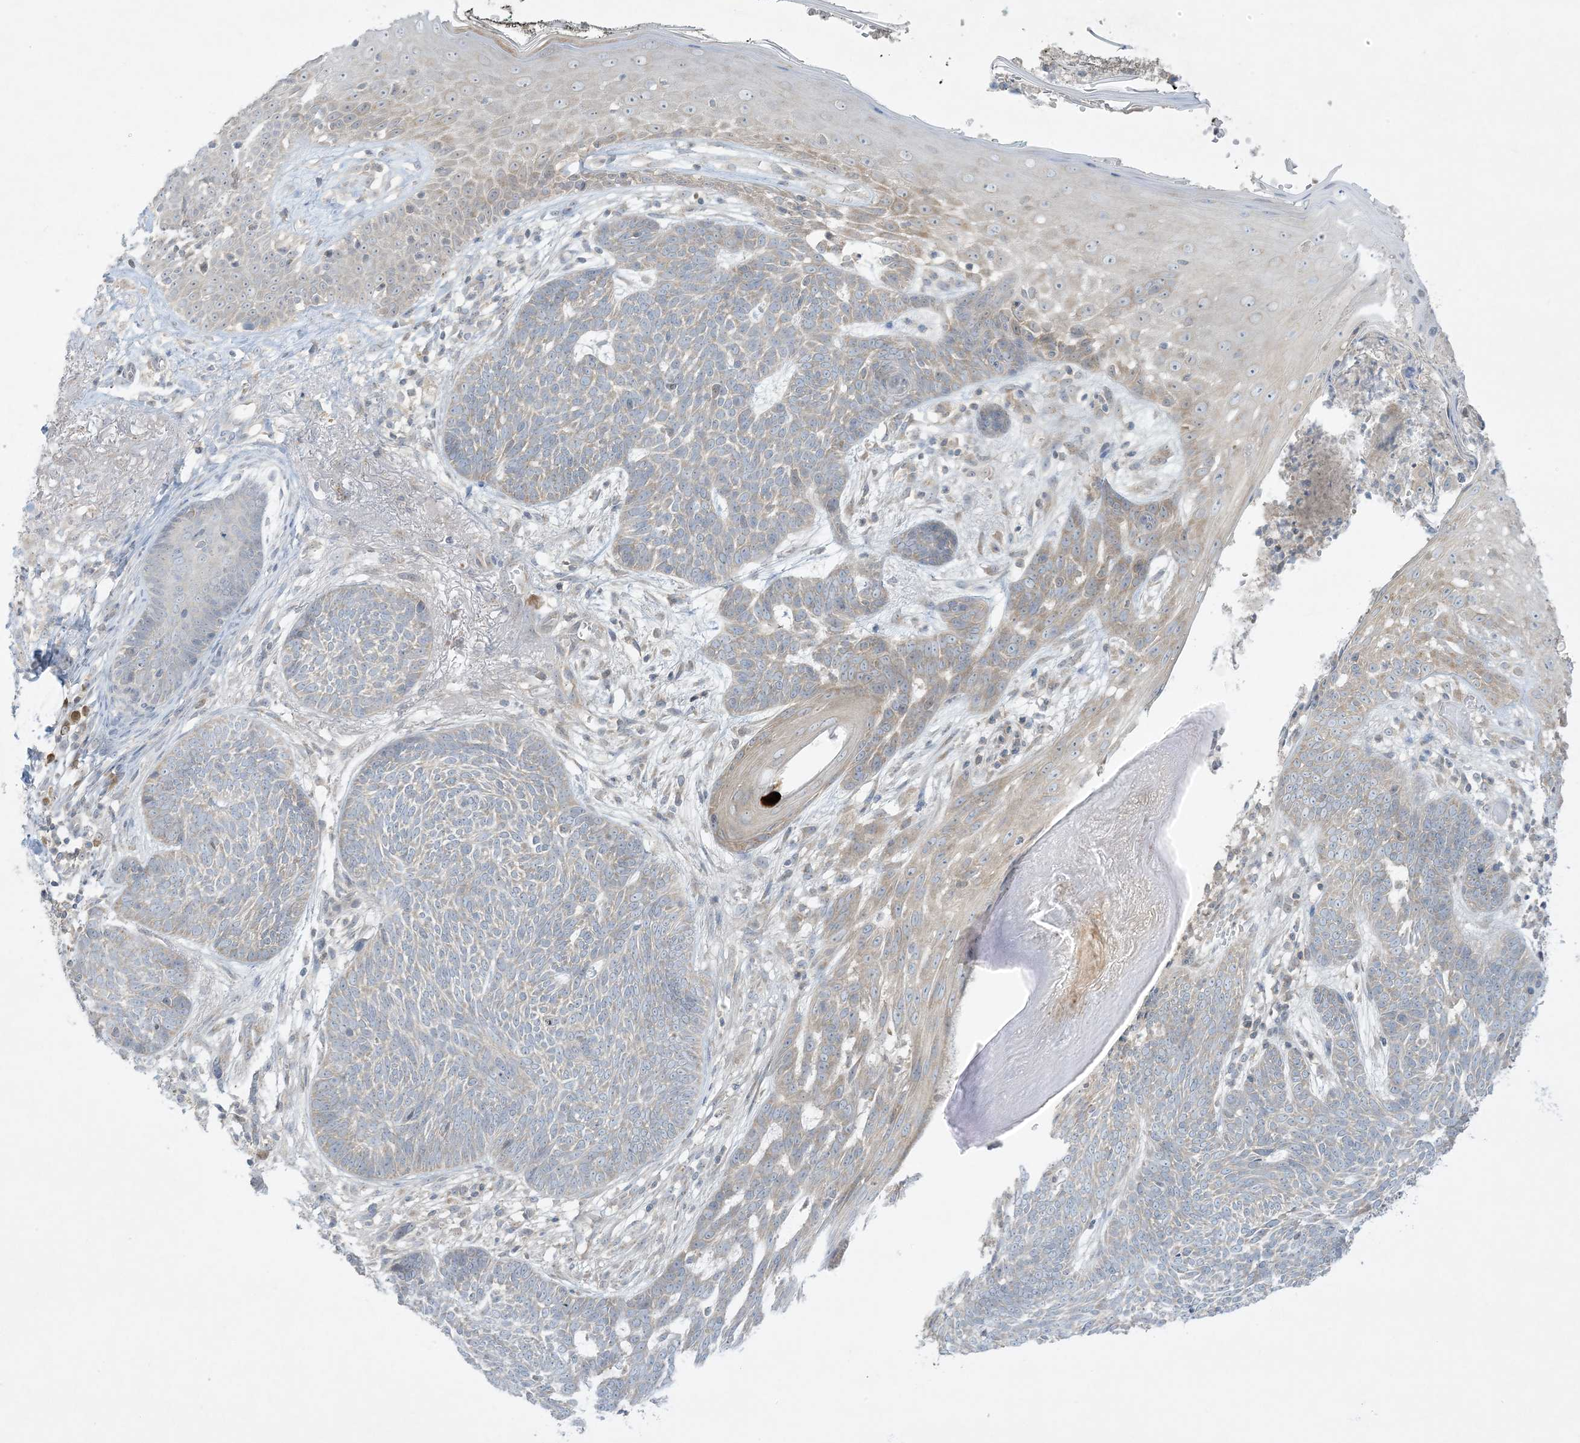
{"staining": {"intensity": "moderate", "quantity": "<25%", "location": "cytoplasmic/membranous"}, "tissue": "skin cancer", "cell_type": "Tumor cells", "image_type": "cancer", "snomed": [{"axis": "morphology", "description": "Normal tissue, NOS"}, {"axis": "morphology", "description": "Basal cell carcinoma"}, {"axis": "topography", "description": "Skin"}], "caption": "Immunohistochemistry (IHC) of human skin cancer (basal cell carcinoma) reveals low levels of moderate cytoplasmic/membranous positivity in about <25% of tumor cells.", "gene": "RPP40", "patient": {"sex": "male", "age": 64}}